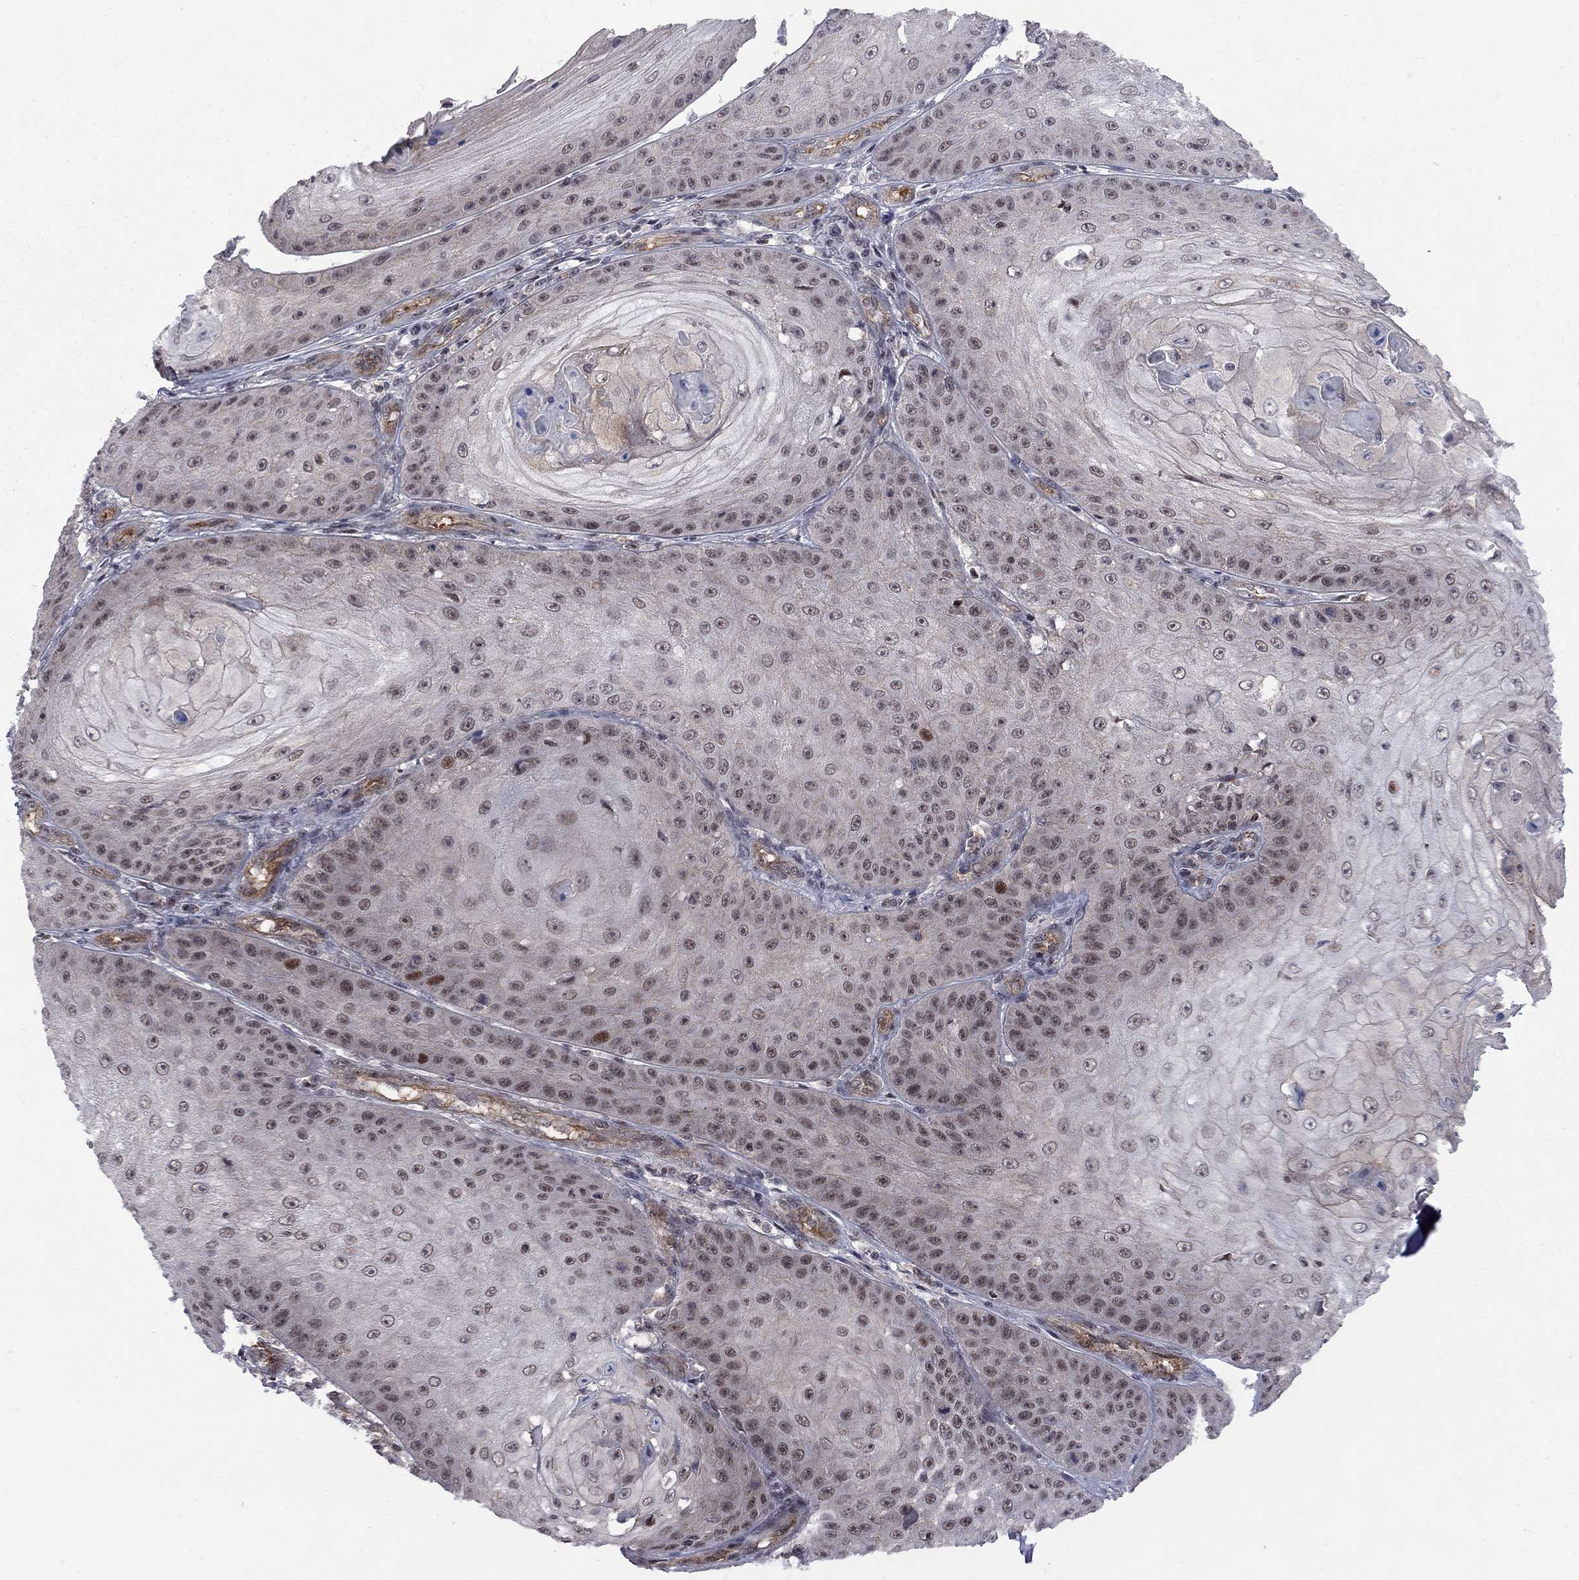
{"staining": {"intensity": "moderate", "quantity": "<25%", "location": "nuclear"}, "tissue": "skin cancer", "cell_type": "Tumor cells", "image_type": "cancer", "snomed": [{"axis": "morphology", "description": "Squamous cell carcinoma, NOS"}, {"axis": "topography", "description": "Skin"}], "caption": "Skin cancer (squamous cell carcinoma) stained with DAB (3,3'-diaminobenzidine) immunohistochemistry (IHC) demonstrates low levels of moderate nuclear positivity in about <25% of tumor cells. (DAB (3,3'-diaminobenzidine) IHC, brown staining for protein, blue staining for nuclei).", "gene": "BRF1", "patient": {"sex": "male", "age": 70}}